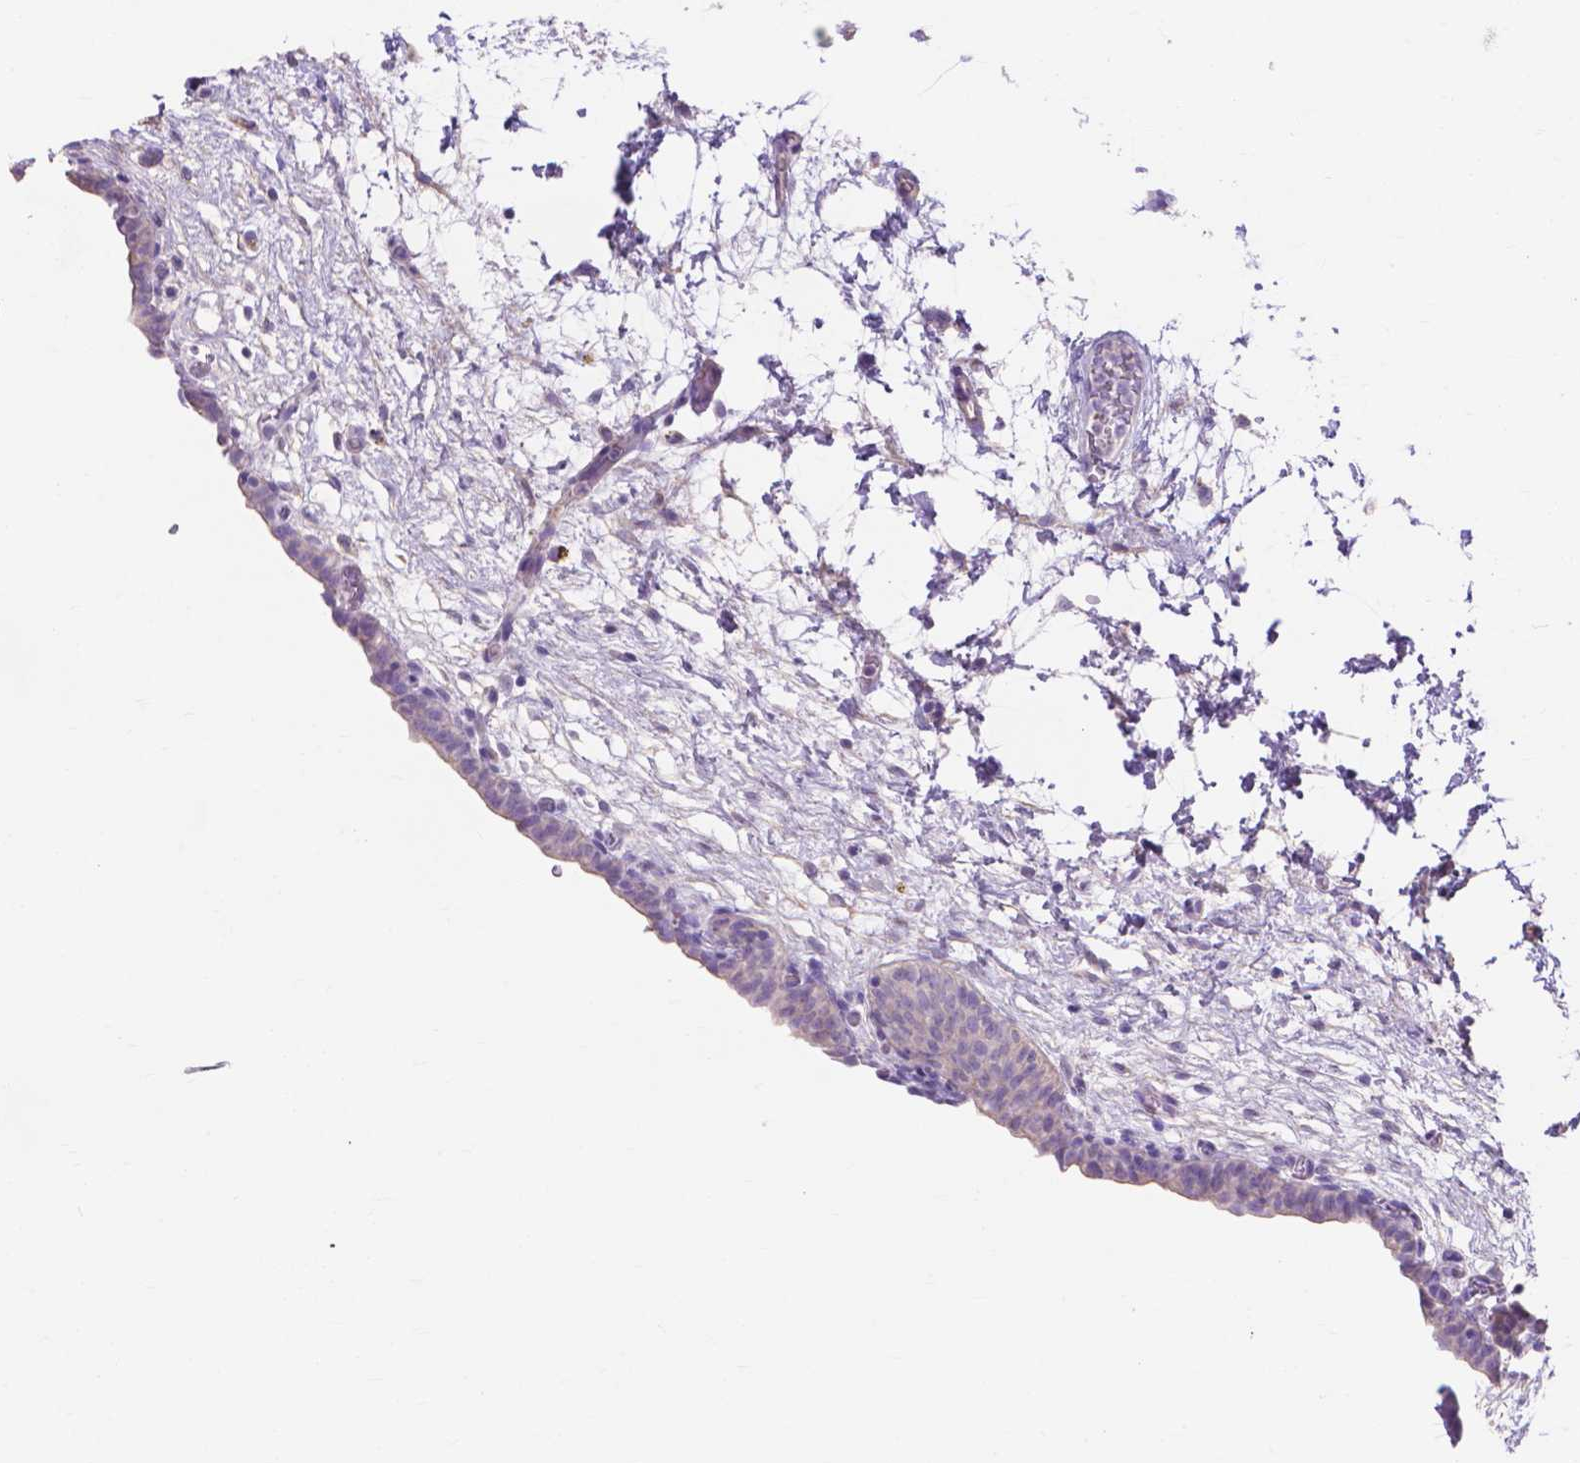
{"staining": {"intensity": "weak", "quantity": "<25%", "location": "cytoplasmic/membranous"}, "tissue": "urinary bladder", "cell_type": "Urothelial cells", "image_type": "normal", "snomed": [{"axis": "morphology", "description": "Normal tissue, NOS"}, {"axis": "topography", "description": "Urinary bladder"}], "caption": "Immunohistochemistry (IHC) micrograph of benign urinary bladder stained for a protein (brown), which reveals no staining in urothelial cells. (DAB (3,3'-diaminobenzidine) IHC visualized using brightfield microscopy, high magnification).", "gene": "MBLAC1", "patient": {"sex": "male", "age": 69}}